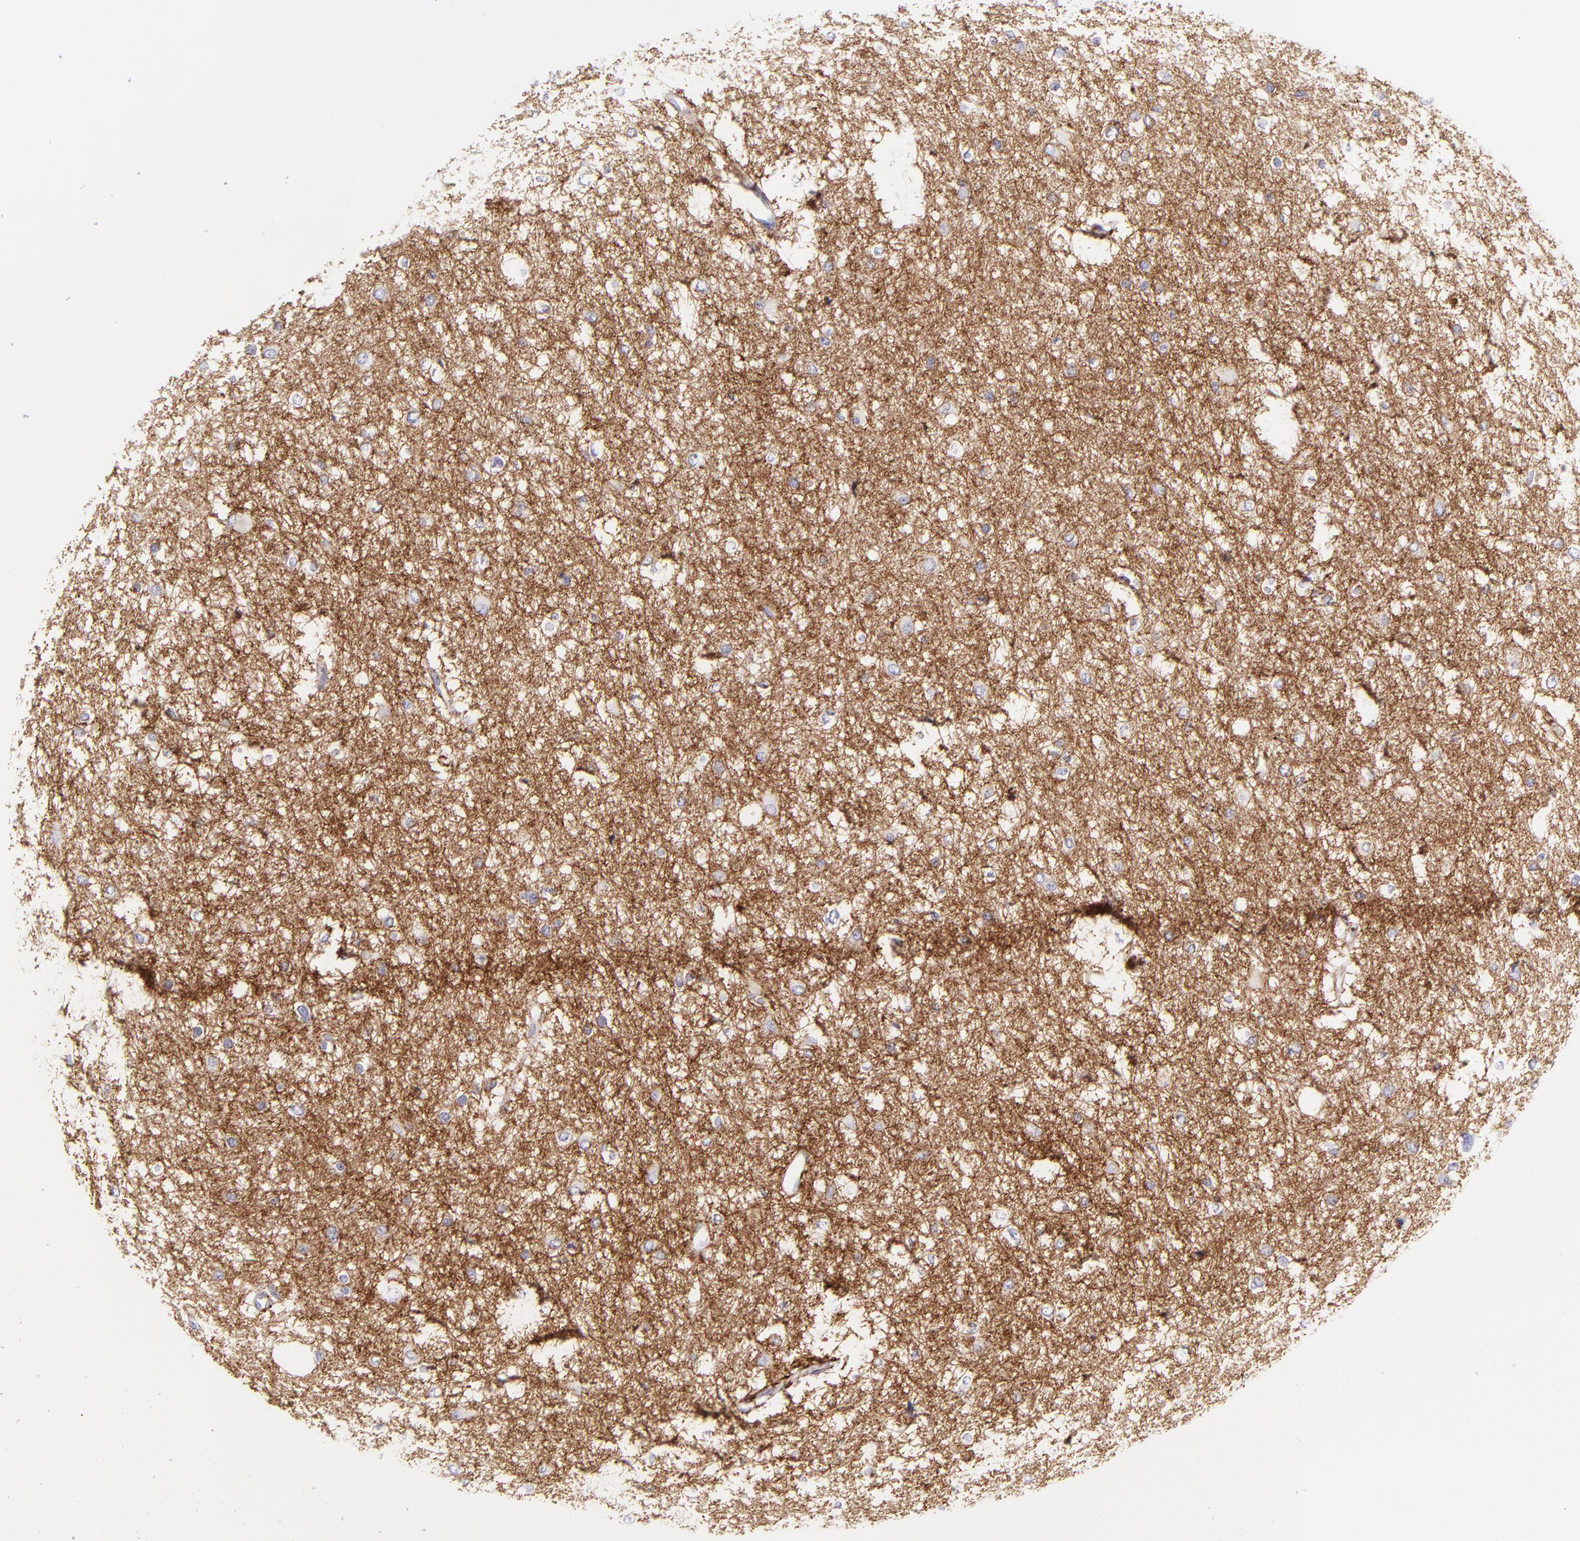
{"staining": {"intensity": "weak", "quantity": ">75%", "location": "cytoplasmic/membranous"}, "tissue": "glioma", "cell_type": "Tumor cells", "image_type": "cancer", "snomed": [{"axis": "morphology", "description": "Glioma, malignant, Low grade"}, {"axis": "topography", "description": "Brain"}], "caption": "This micrograph shows glioma stained with immunohistochemistry (IHC) to label a protein in brown. The cytoplasmic/membranous of tumor cells show weak positivity for the protein. Nuclei are counter-stained blue.", "gene": "CD81", "patient": {"sex": "female", "age": 36}}